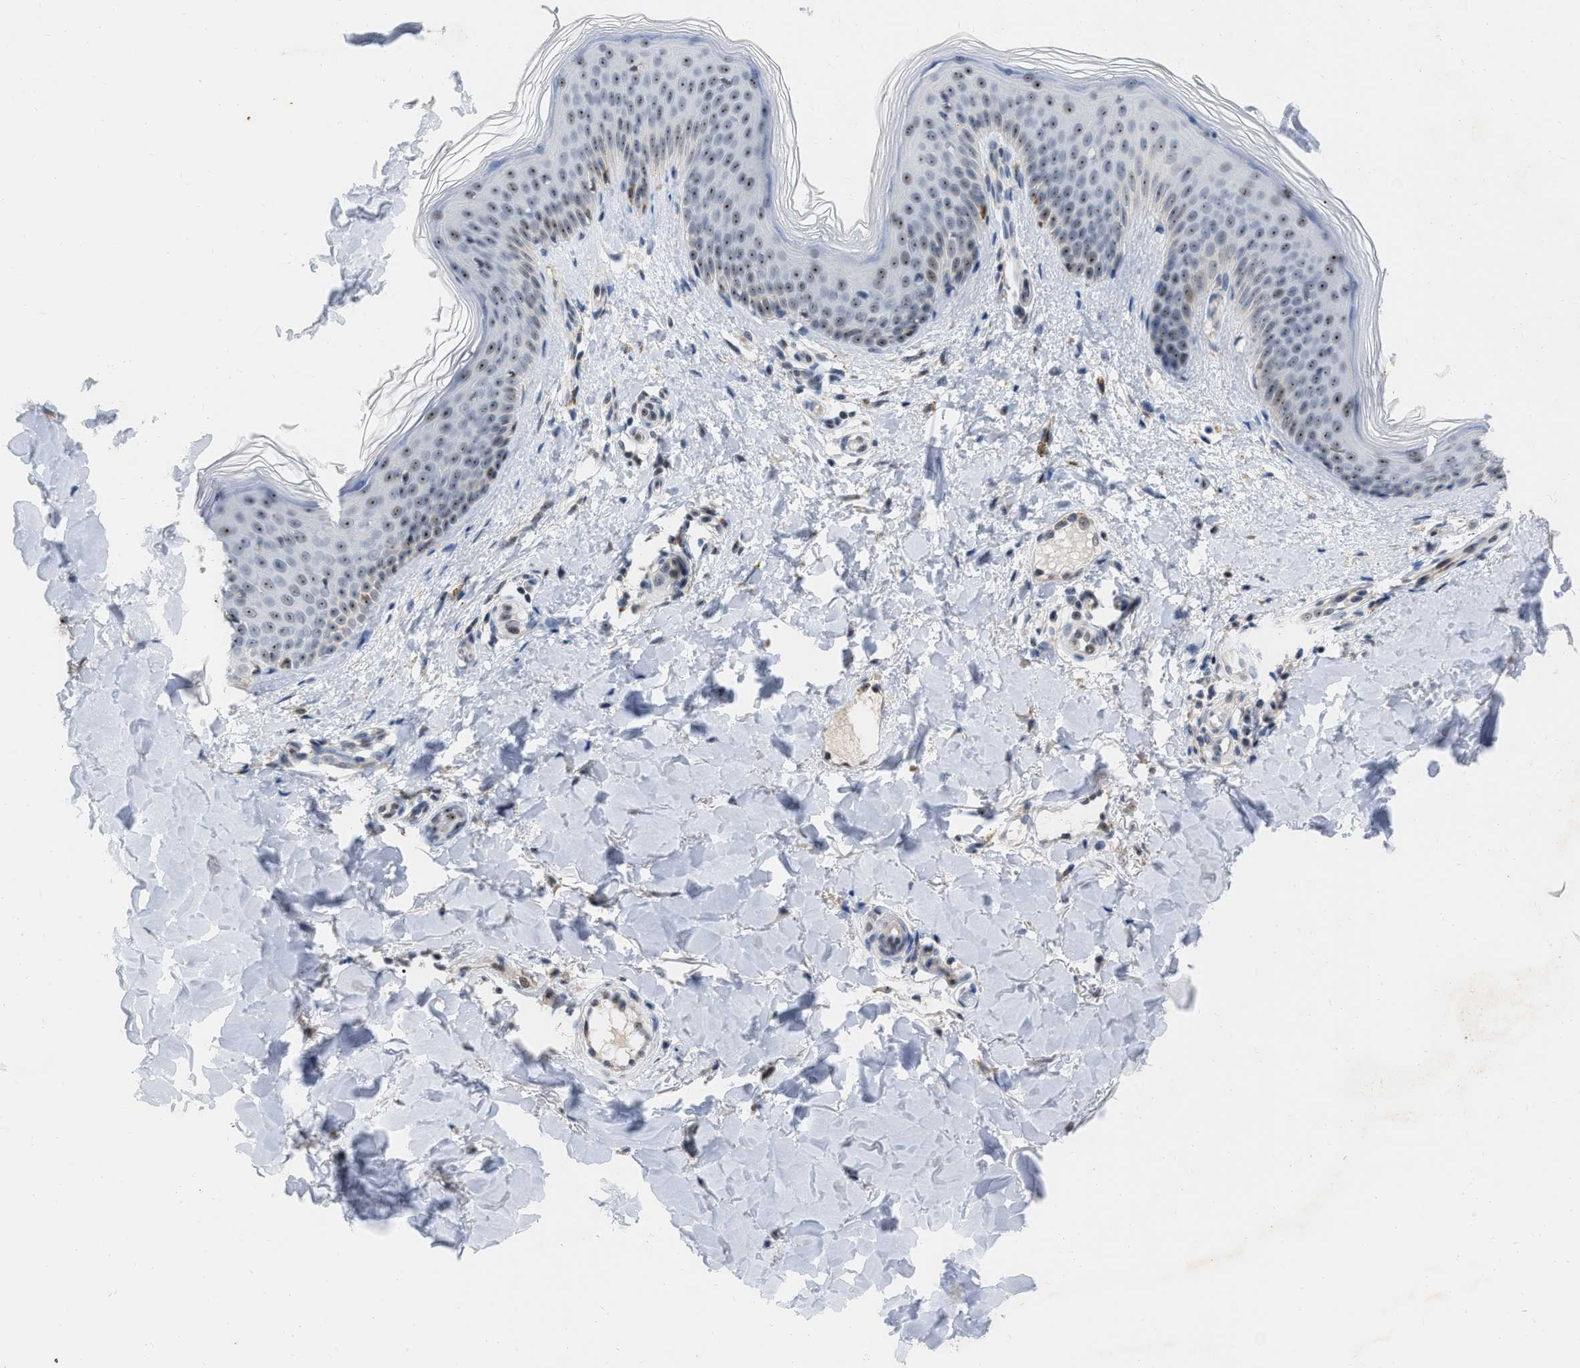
{"staining": {"intensity": "moderate", "quantity": ">75%", "location": "nuclear"}, "tissue": "skin", "cell_type": "Fibroblasts", "image_type": "normal", "snomed": [{"axis": "morphology", "description": "Normal tissue, NOS"}, {"axis": "topography", "description": "Skin"}], "caption": "The image demonstrates staining of normal skin, revealing moderate nuclear protein expression (brown color) within fibroblasts.", "gene": "ELAC2", "patient": {"sex": "male", "age": 41}}